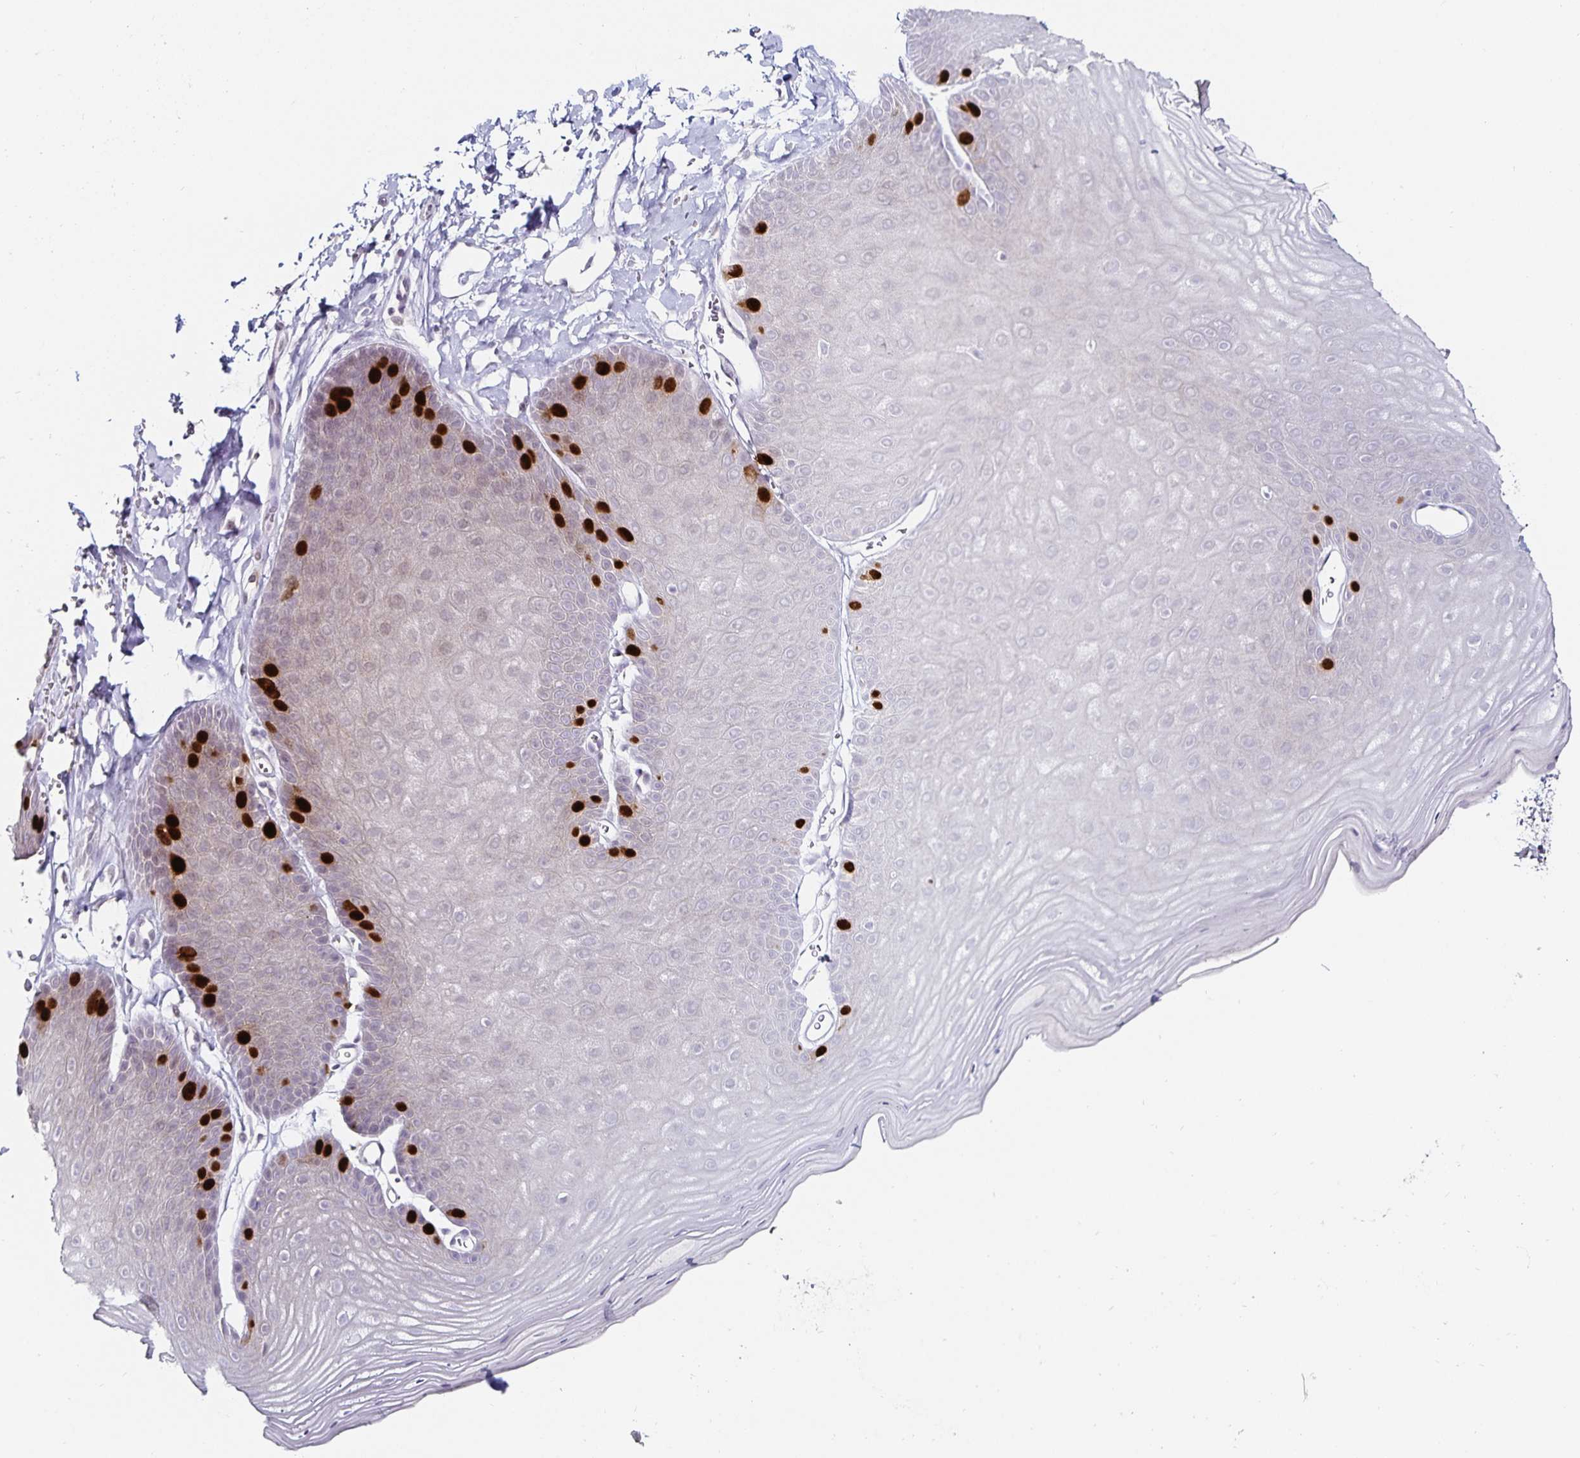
{"staining": {"intensity": "strong", "quantity": "<25%", "location": "nuclear"}, "tissue": "skin", "cell_type": "Epidermal cells", "image_type": "normal", "snomed": [{"axis": "morphology", "description": "Normal tissue, NOS"}, {"axis": "topography", "description": "Anal"}], "caption": "Immunohistochemical staining of normal human skin shows strong nuclear protein expression in approximately <25% of epidermal cells.", "gene": "ANLN", "patient": {"sex": "male", "age": 53}}